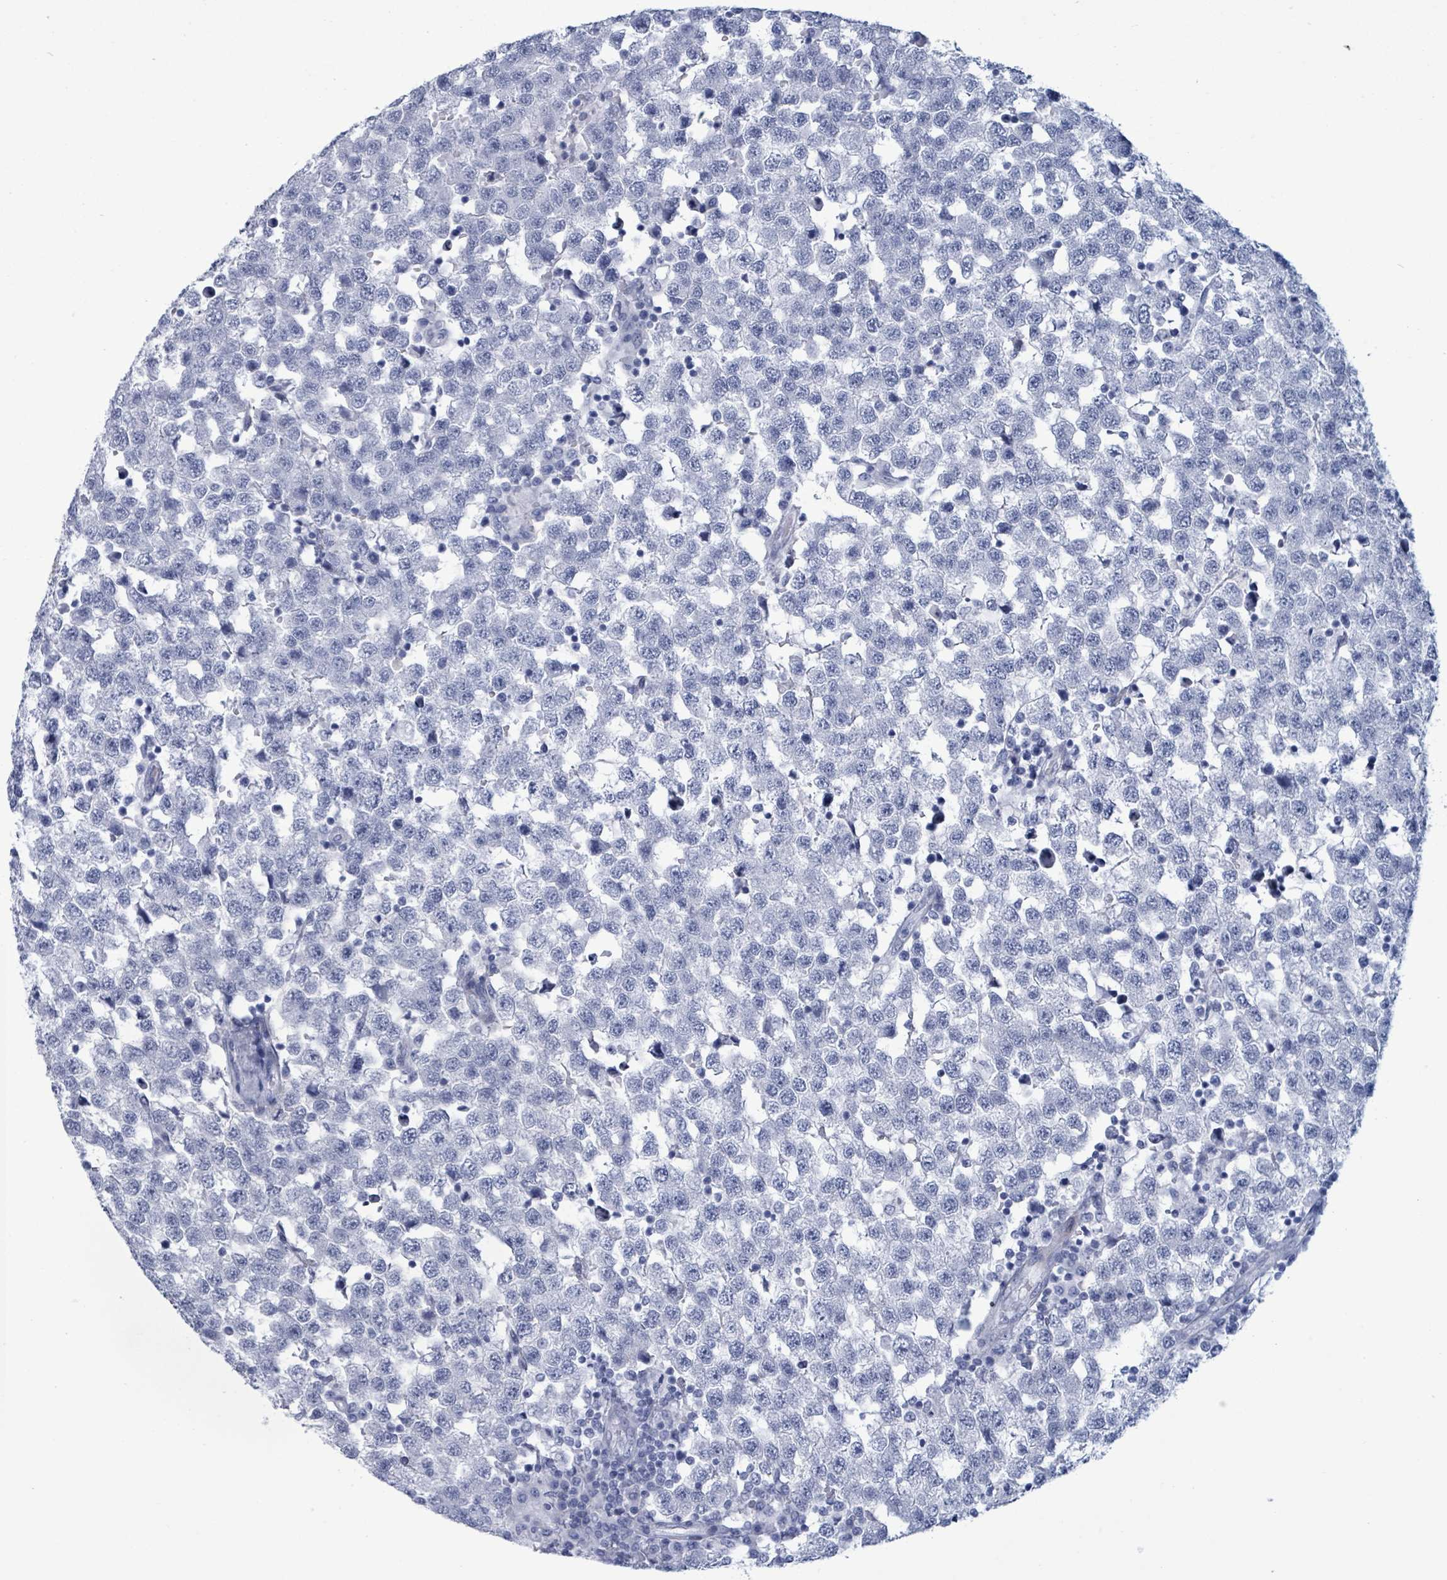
{"staining": {"intensity": "negative", "quantity": "none", "location": "none"}, "tissue": "testis cancer", "cell_type": "Tumor cells", "image_type": "cancer", "snomed": [{"axis": "morphology", "description": "Seminoma, NOS"}, {"axis": "topography", "description": "Testis"}], "caption": "Immunohistochemistry (IHC) micrograph of testis seminoma stained for a protein (brown), which displays no positivity in tumor cells.", "gene": "ZNF771", "patient": {"sex": "male", "age": 34}}